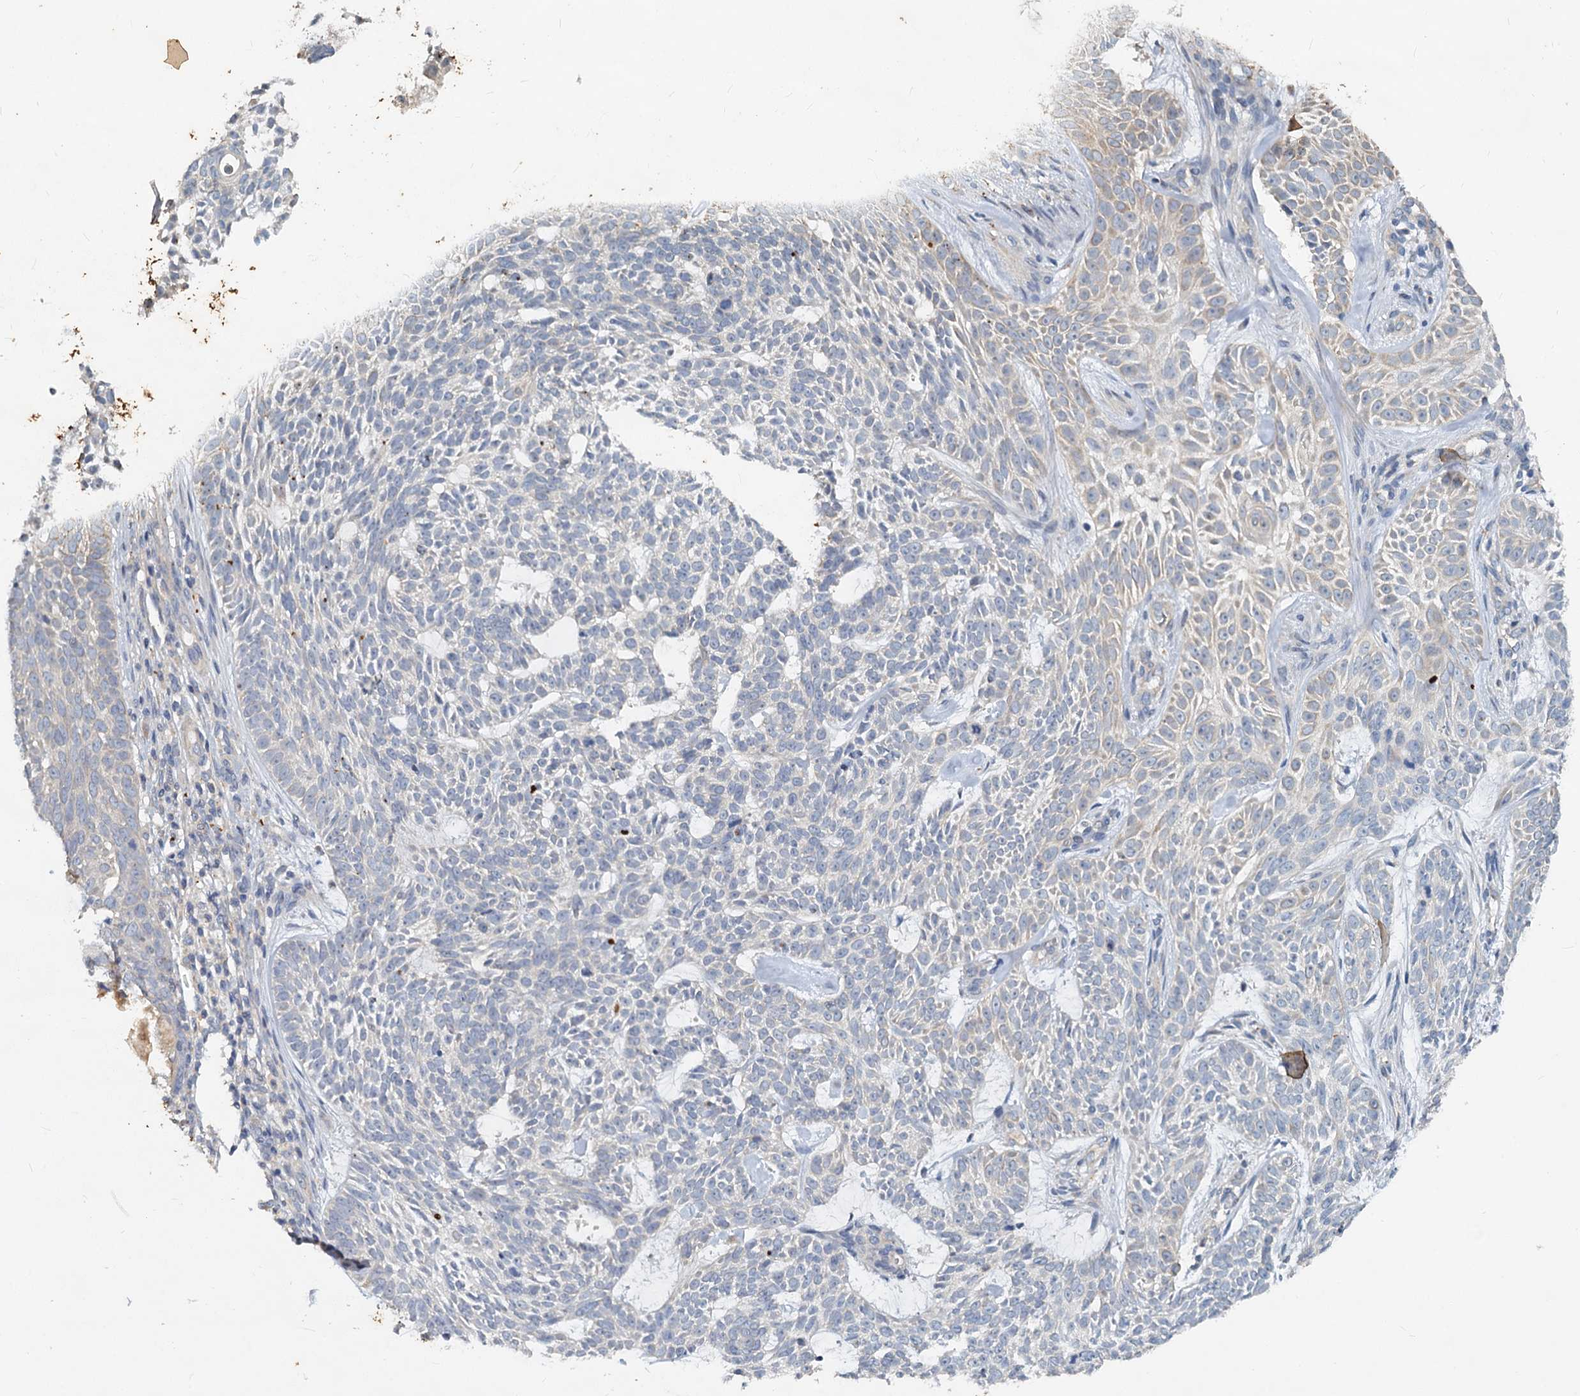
{"staining": {"intensity": "negative", "quantity": "none", "location": "none"}, "tissue": "skin cancer", "cell_type": "Tumor cells", "image_type": "cancer", "snomed": [{"axis": "morphology", "description": "Basal cell carcinoma"}, {"axis": "topography", "description": "Skin"}], "caption": "Immunohistochemistry histopathology image of neoplastic tissue: basal cell carcinoma (skin) stained with DAB (3,3'-diaminobenzidine) exhibits no significant protein staining in tumor cells.", "gene": "SLC2A7", "patient": {"sex": "male", "age": 75}}